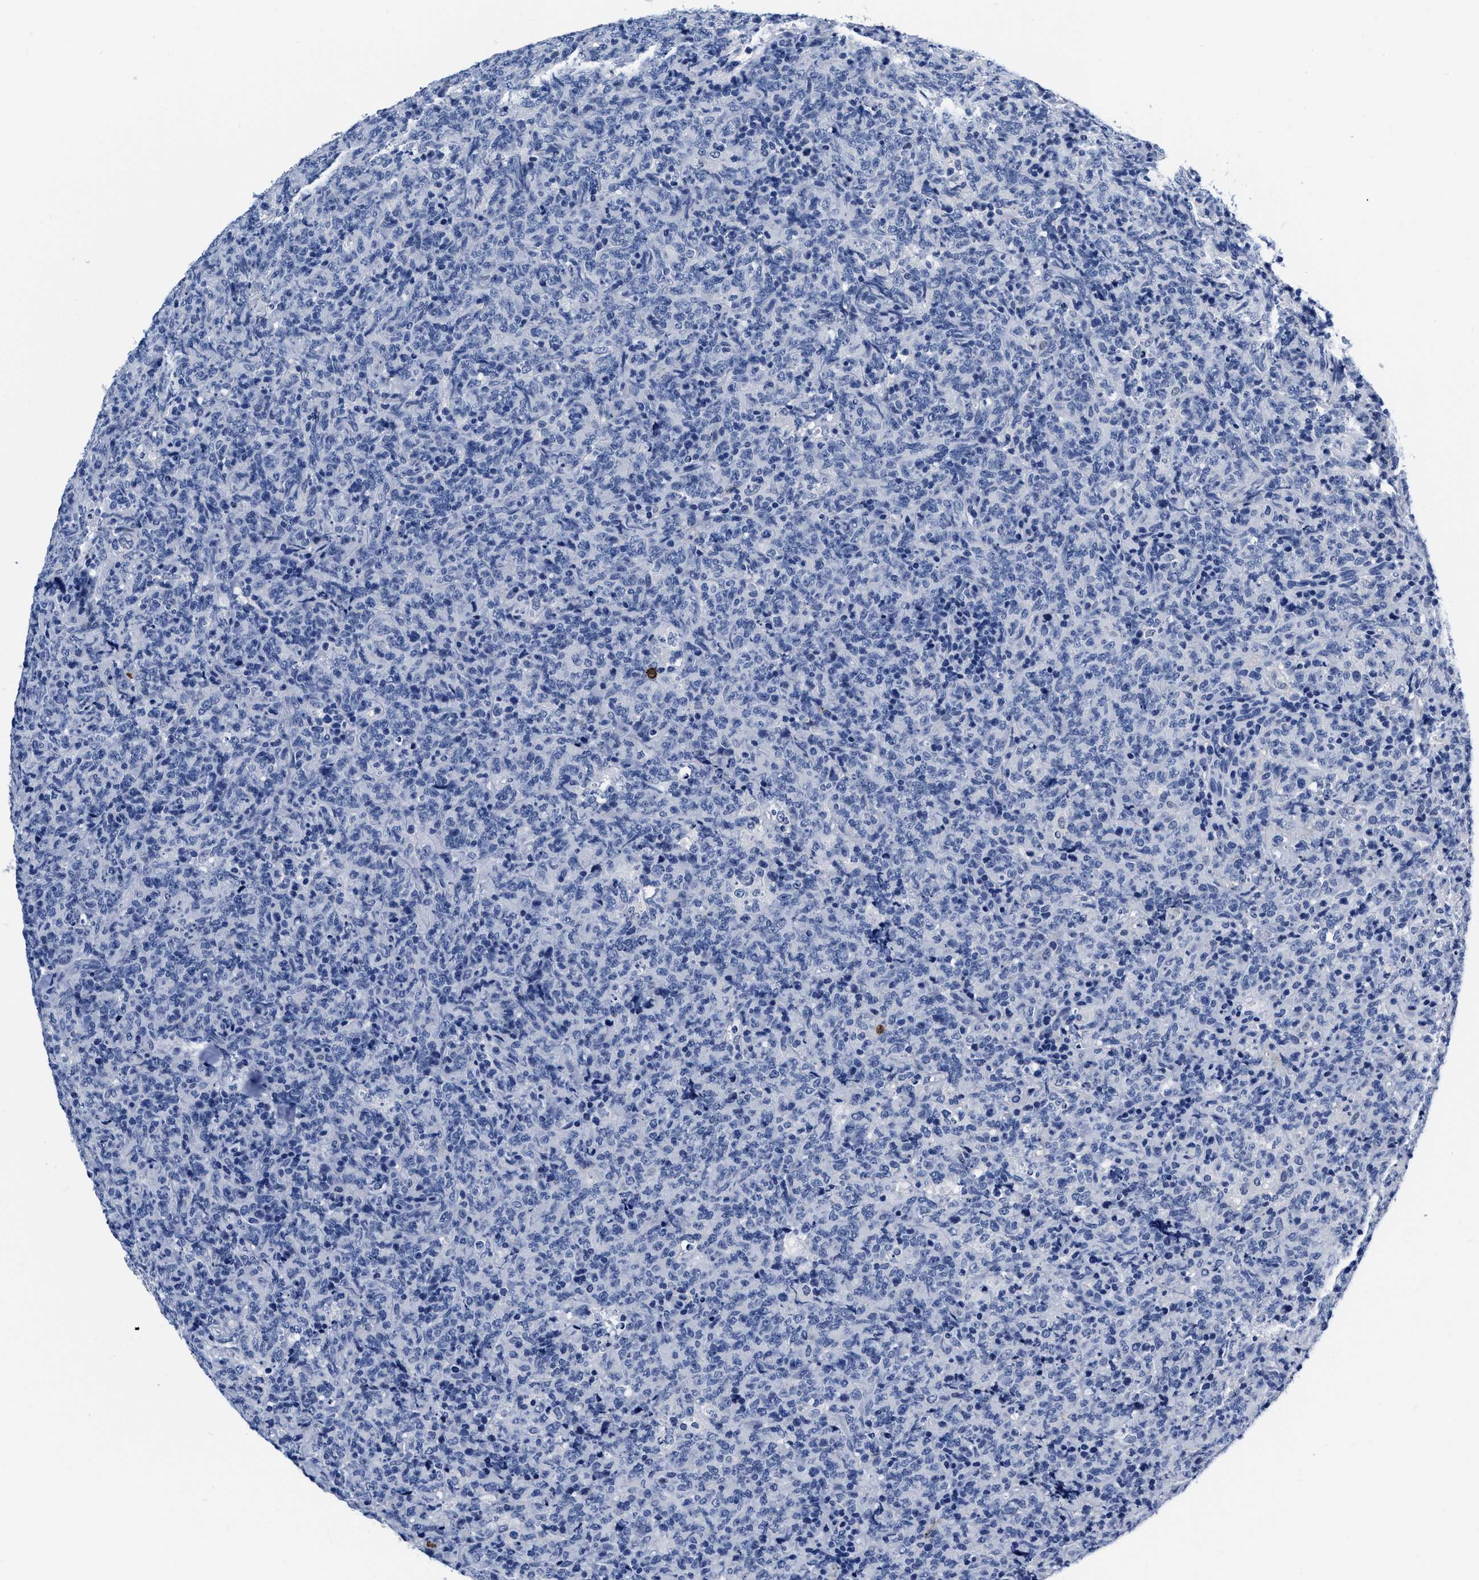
{"staining": {"intensity": "negative", "quantity": "none", "location": "none"}, "tissue": "lymphoma", "cell_type": "Tumor cells", "image_type": "cancer", "snomed": [{"axis": "morphology", "description": "Malignant lymphoma, non-Hodgkin's type, High grade"}, {"axis": "topography", "description": "Tonsil"}], "caption": "This is a image of immunohistochemistry staining of lymphoma, which shows no staining in tumor cells.", "gene": "CER1", "patient": {"sex": "female", "age": 36}}